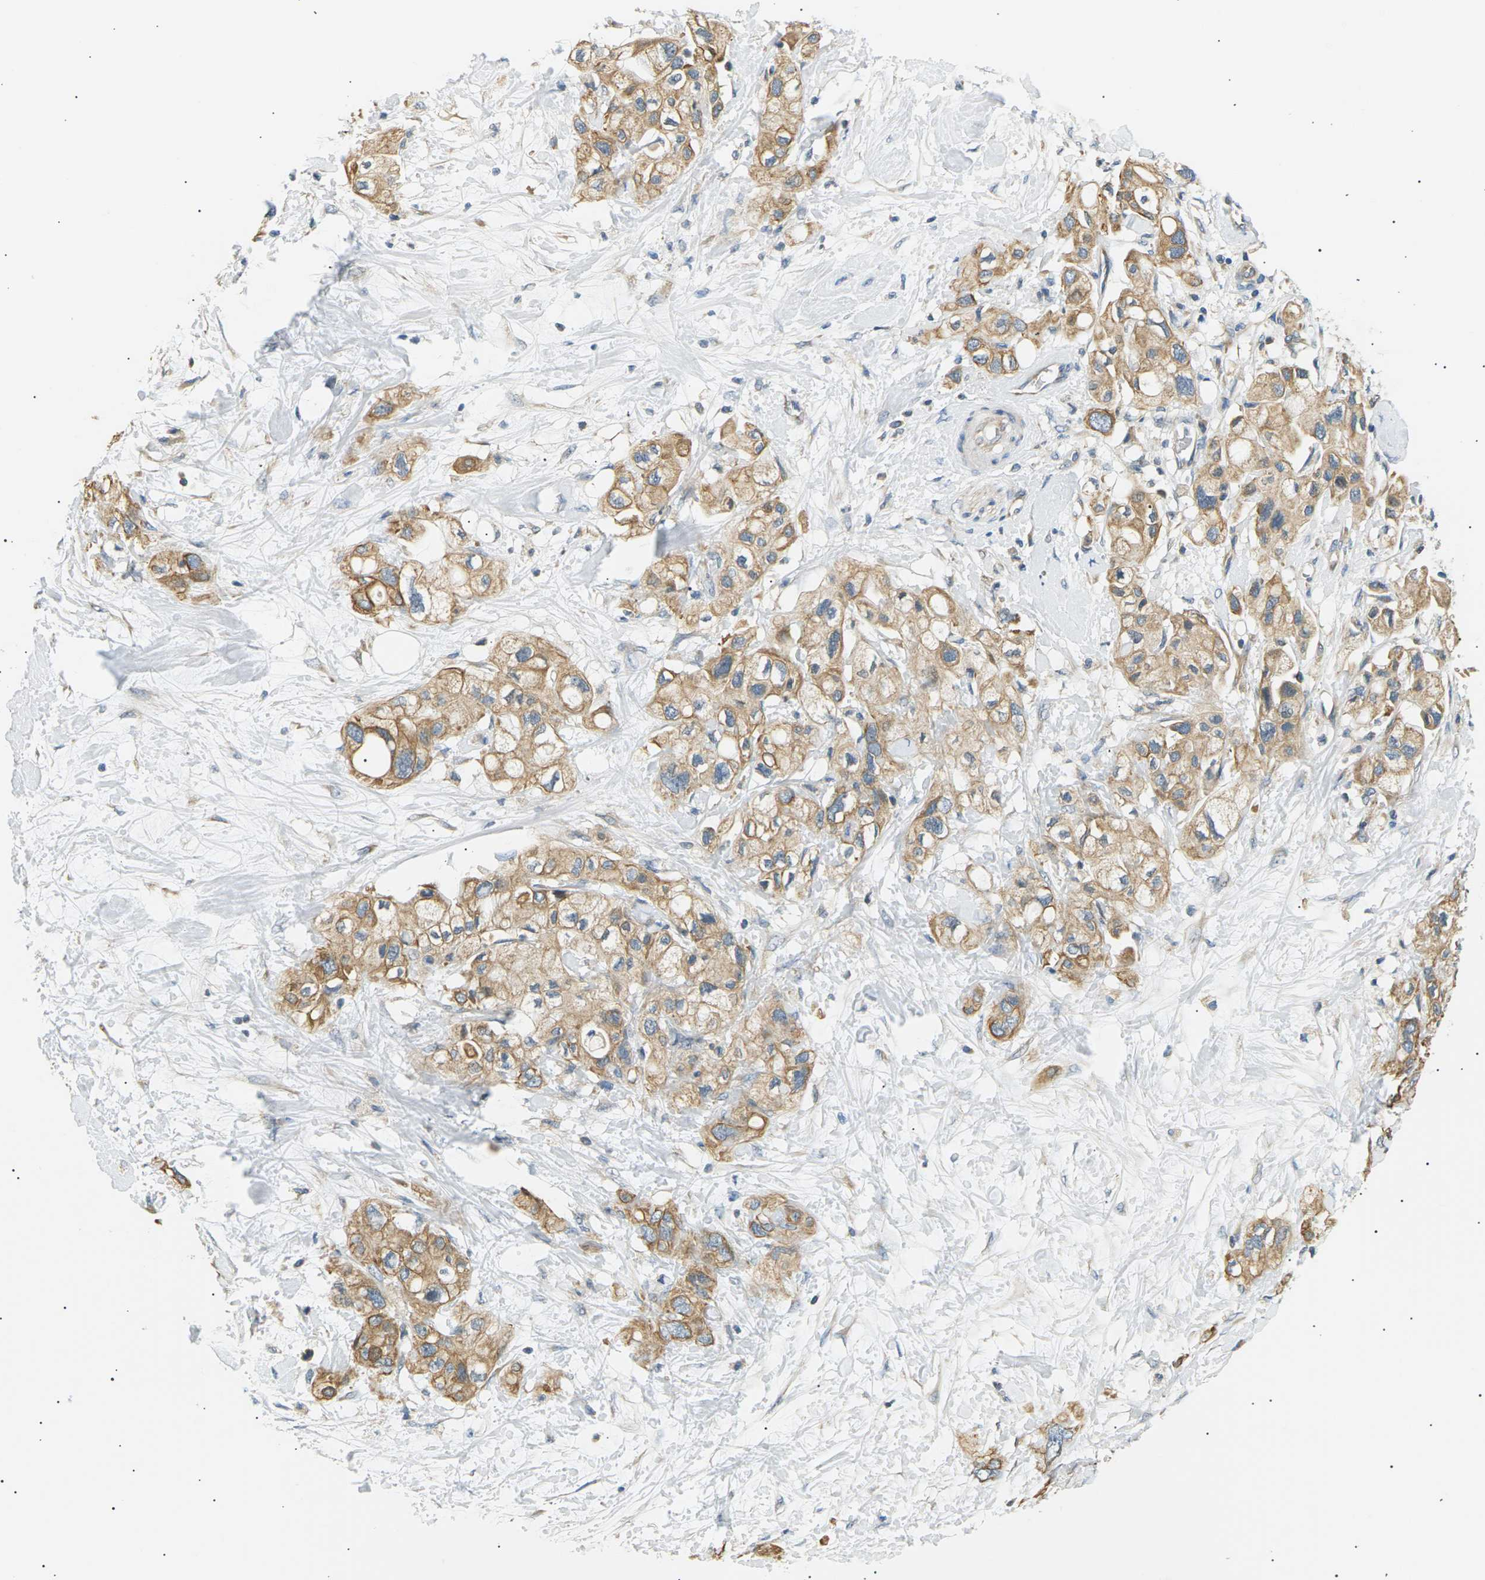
{"staining": {"intensity": "weak", "quantity": ">75%", "location": "cytoplasmic/membranous"}, "tissue": "pancreatic cancer", "cell_type": "Tumor cells", "image_type": "cancer", "snomed": [{"axis": "morphology", "description": "Adenocarcinoma, NOS"}, {"axis": "topography", "description": "Pancreas"}], "caption": "Pancreatic adenocarcinoma stained for a protein reveals weak cytoplasmic/membranous positivity in tumor cells.", "gene": "TBC1D8", "patient": {"sex": "female", "age": 56}}